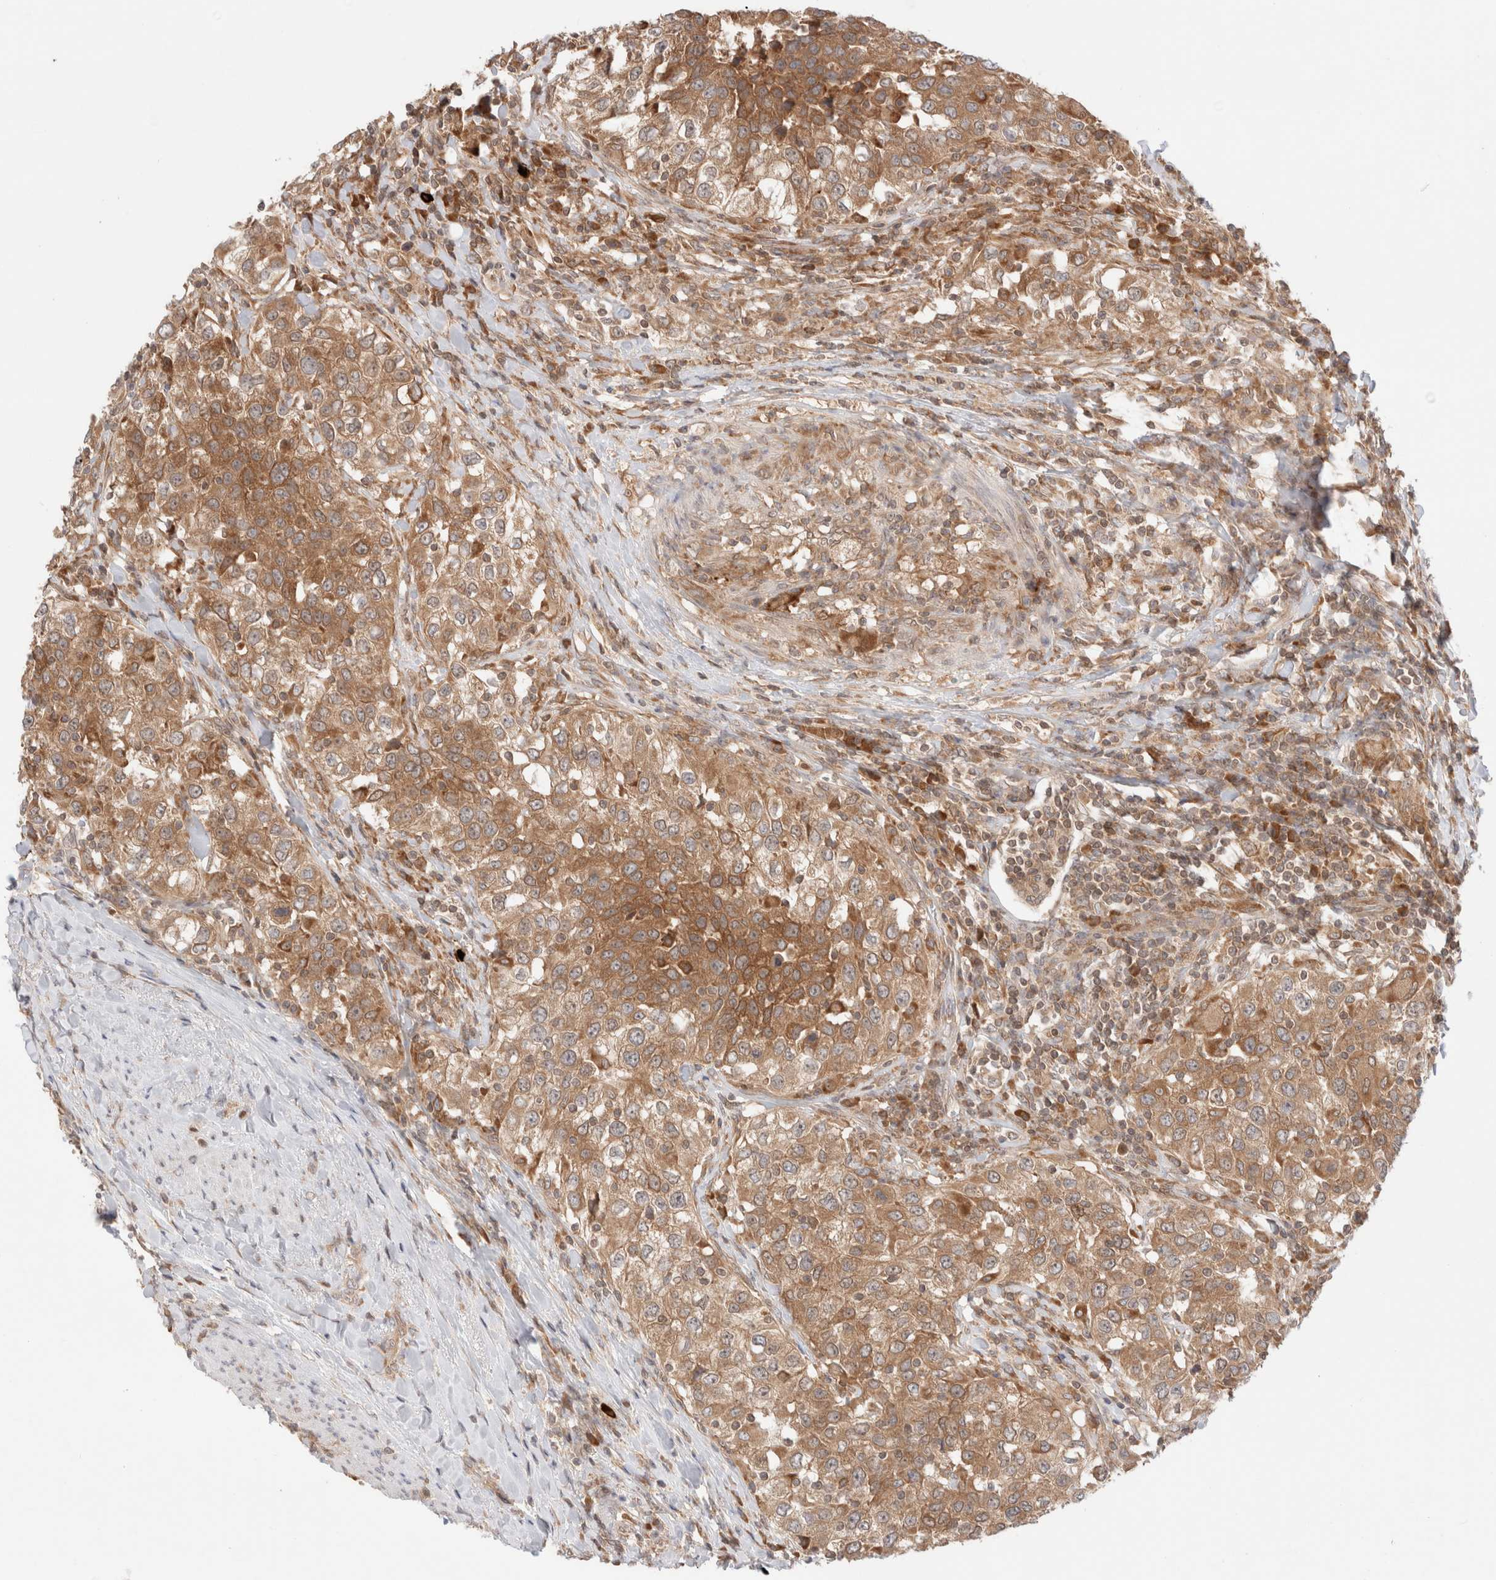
{"staining": {"intensity": "moderate", "quantity": ">75%", "location": "cytoplasmic/membranous"}, "tissue": "urothelial cancer", "cell_type": "Tumor cells", "image_type": "cancer", "snomed": [{"axis": "morphology", "description": "Urothelial carcinoma, High grade"}, {"axis": "topography", "description": "Urinary bladder"}], "caption": "Moderate cytoplasmic/membranous expression is identified in about >75% of tumor cells in high-grade urothelial carcinoma.", "gene": "XKR4", "patient": {"sex": "female", "age": 80}}